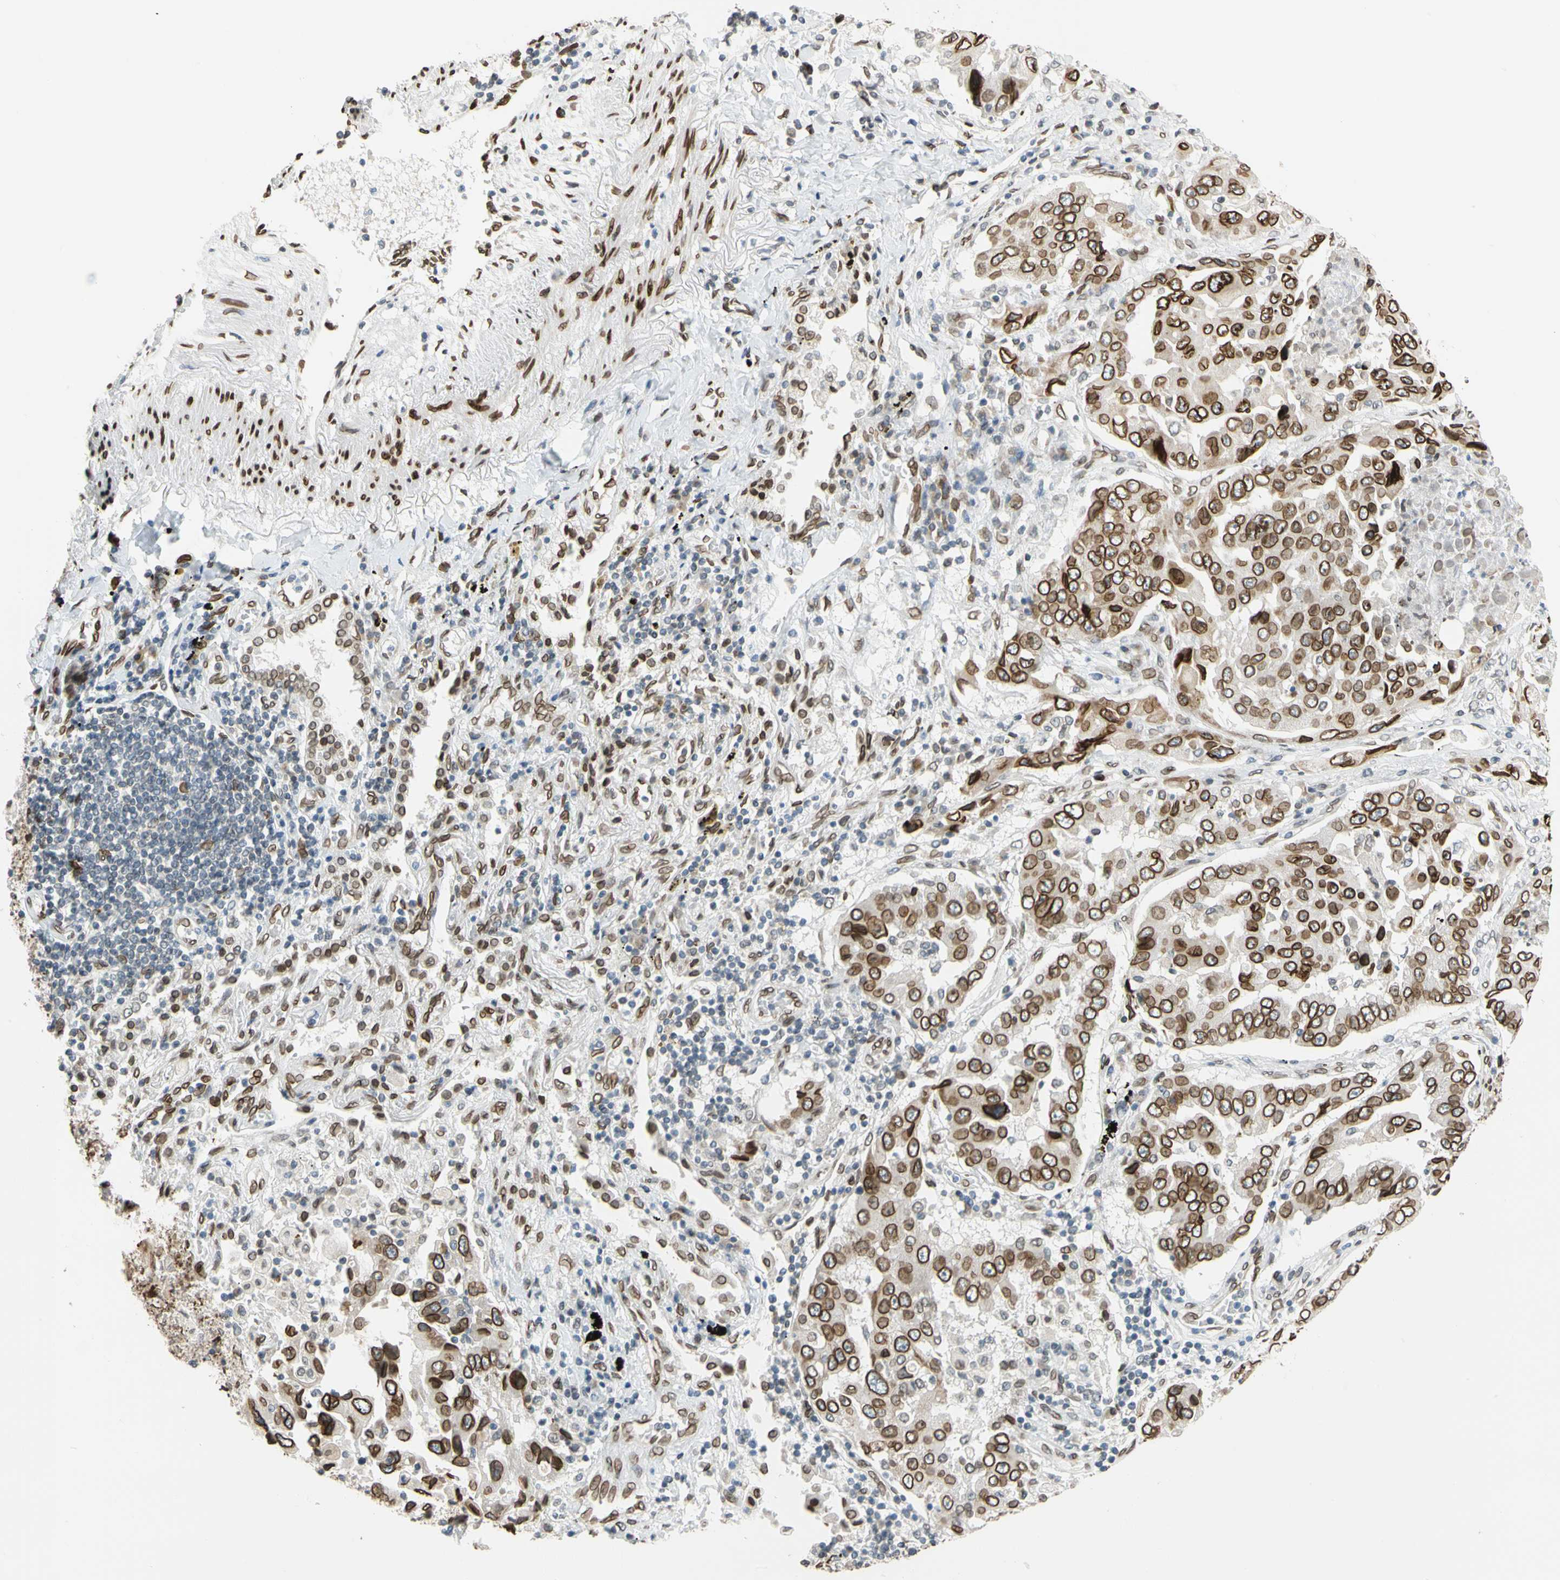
{"staining": {"intensity": "strong", "quantity": ">75%", "location": "cytoplasmic/membranous,nuclear"}, "tissue": "lung cancer", "cell_type": "Tumor cells", "image_type": "cancer", "snomed": [{"axis": "morphology", "description": "Adenocarcinoma, NOS"}, {"axis": "topography", "description": "Lung"}], "caption": "Immunohistochemistry (DAB (3,3'-diaminobenzidine)) staining of lung cancer (adenocarcinoma) exhibits strong cytoplasmic/membranous and nuclear protein expression in about >75% of tumor cells.", "gene": "SUN1", "patient": {"sex": "female", "age": 65}}